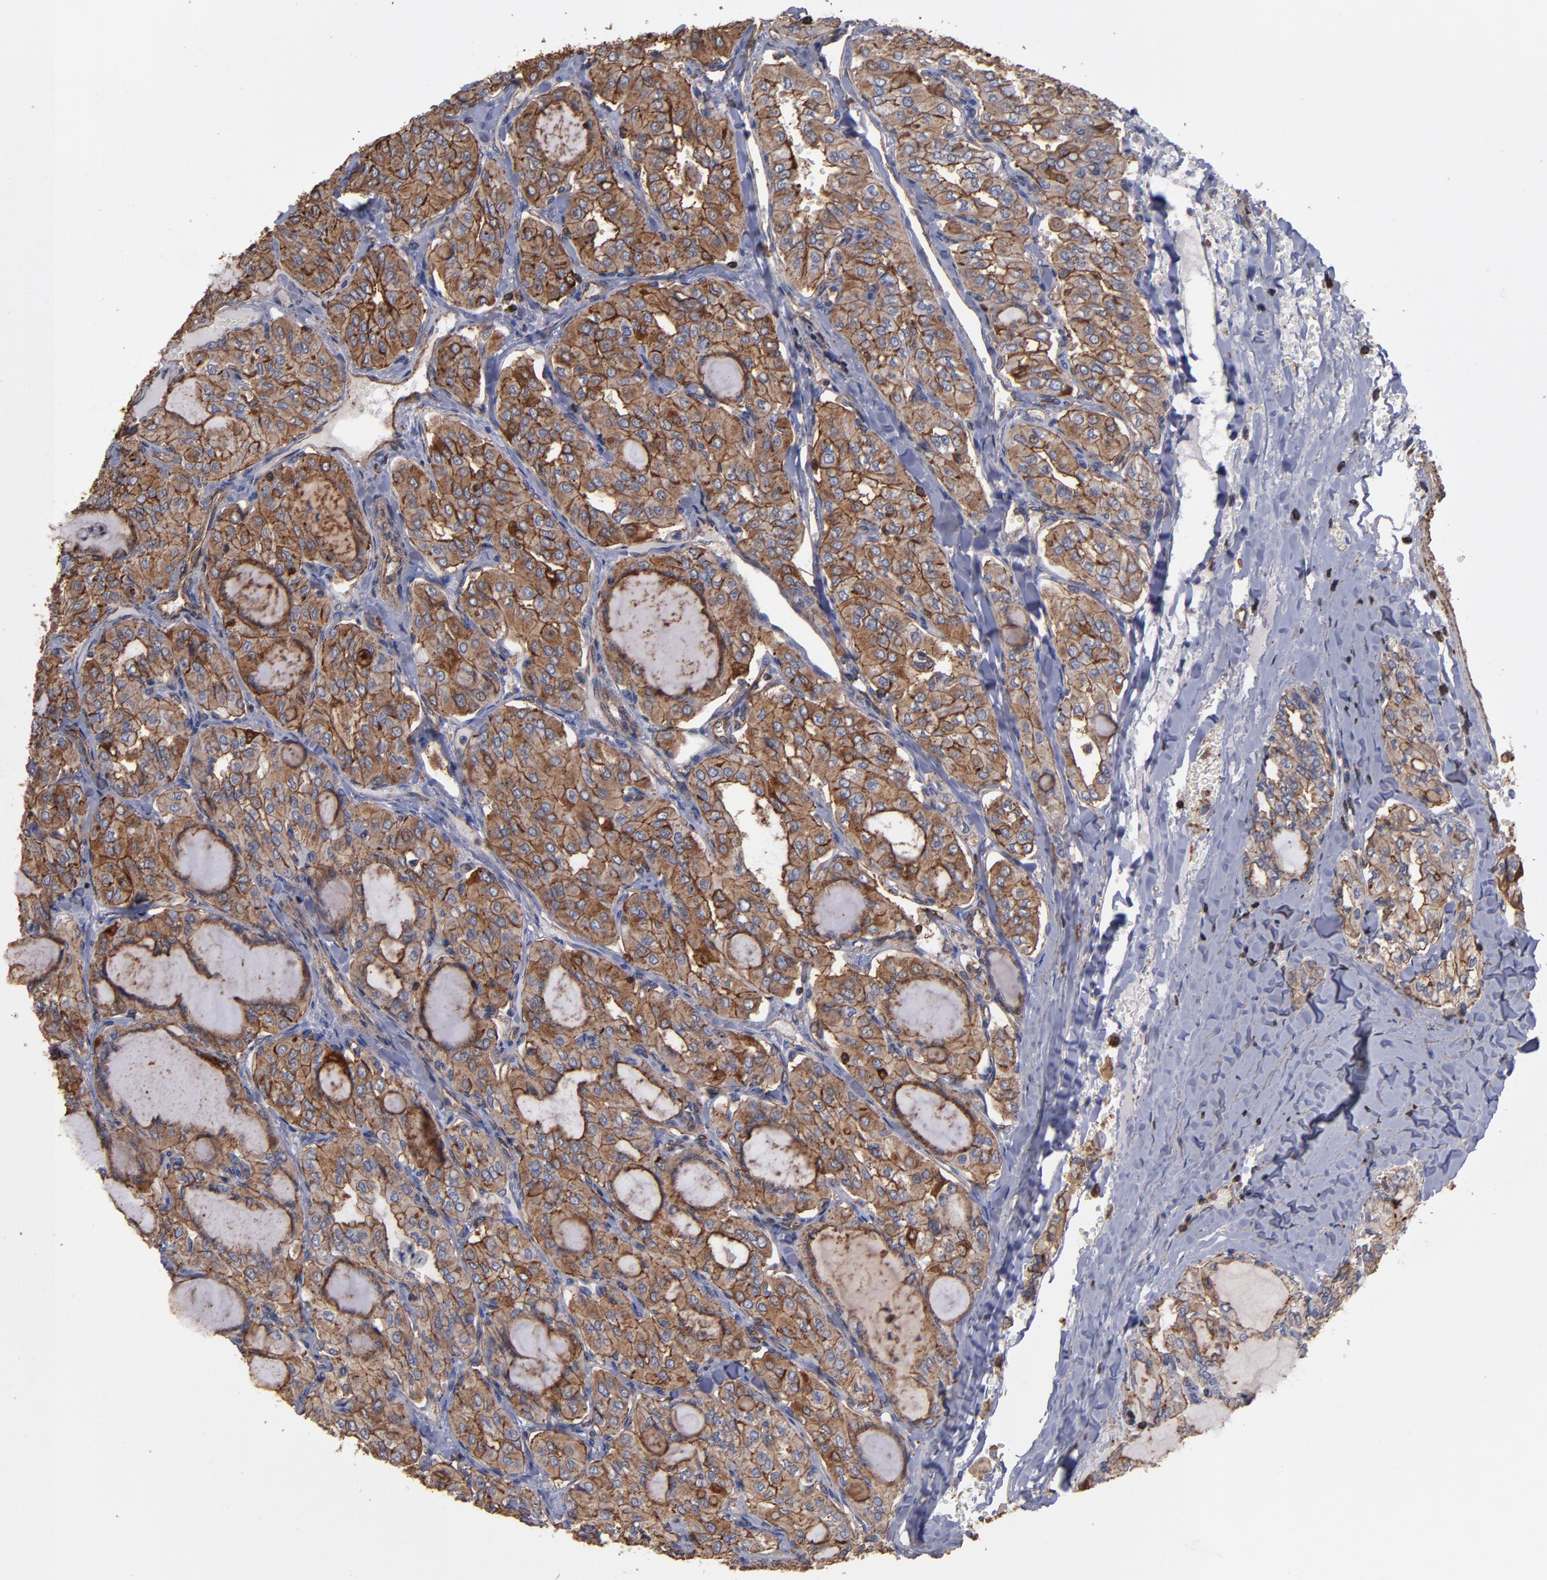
{"staining": {"intensity": "moderate", "quantity": ">75%", "location": "cytoplasmic/membranous"}, "tissue": "thyroid cancer", "cell_type": "Tumor cells", "image_type": "cancer", "snomed": [{"axis": "morphology", "description": "Papillary adenocarcinoma, NOS"}, {"axis": "topography", "description": "Thyroid gland"}], "caption": "A photomicrograph showing moderate cytoplasmic/membranous positivity in about >75% of tumor cells in thyroid papillary adenocarcinoma, as visualized by brown immunohistochemical staining.", "gene": "ACTN4", "patient": {"sex": "male", "age": 20}}